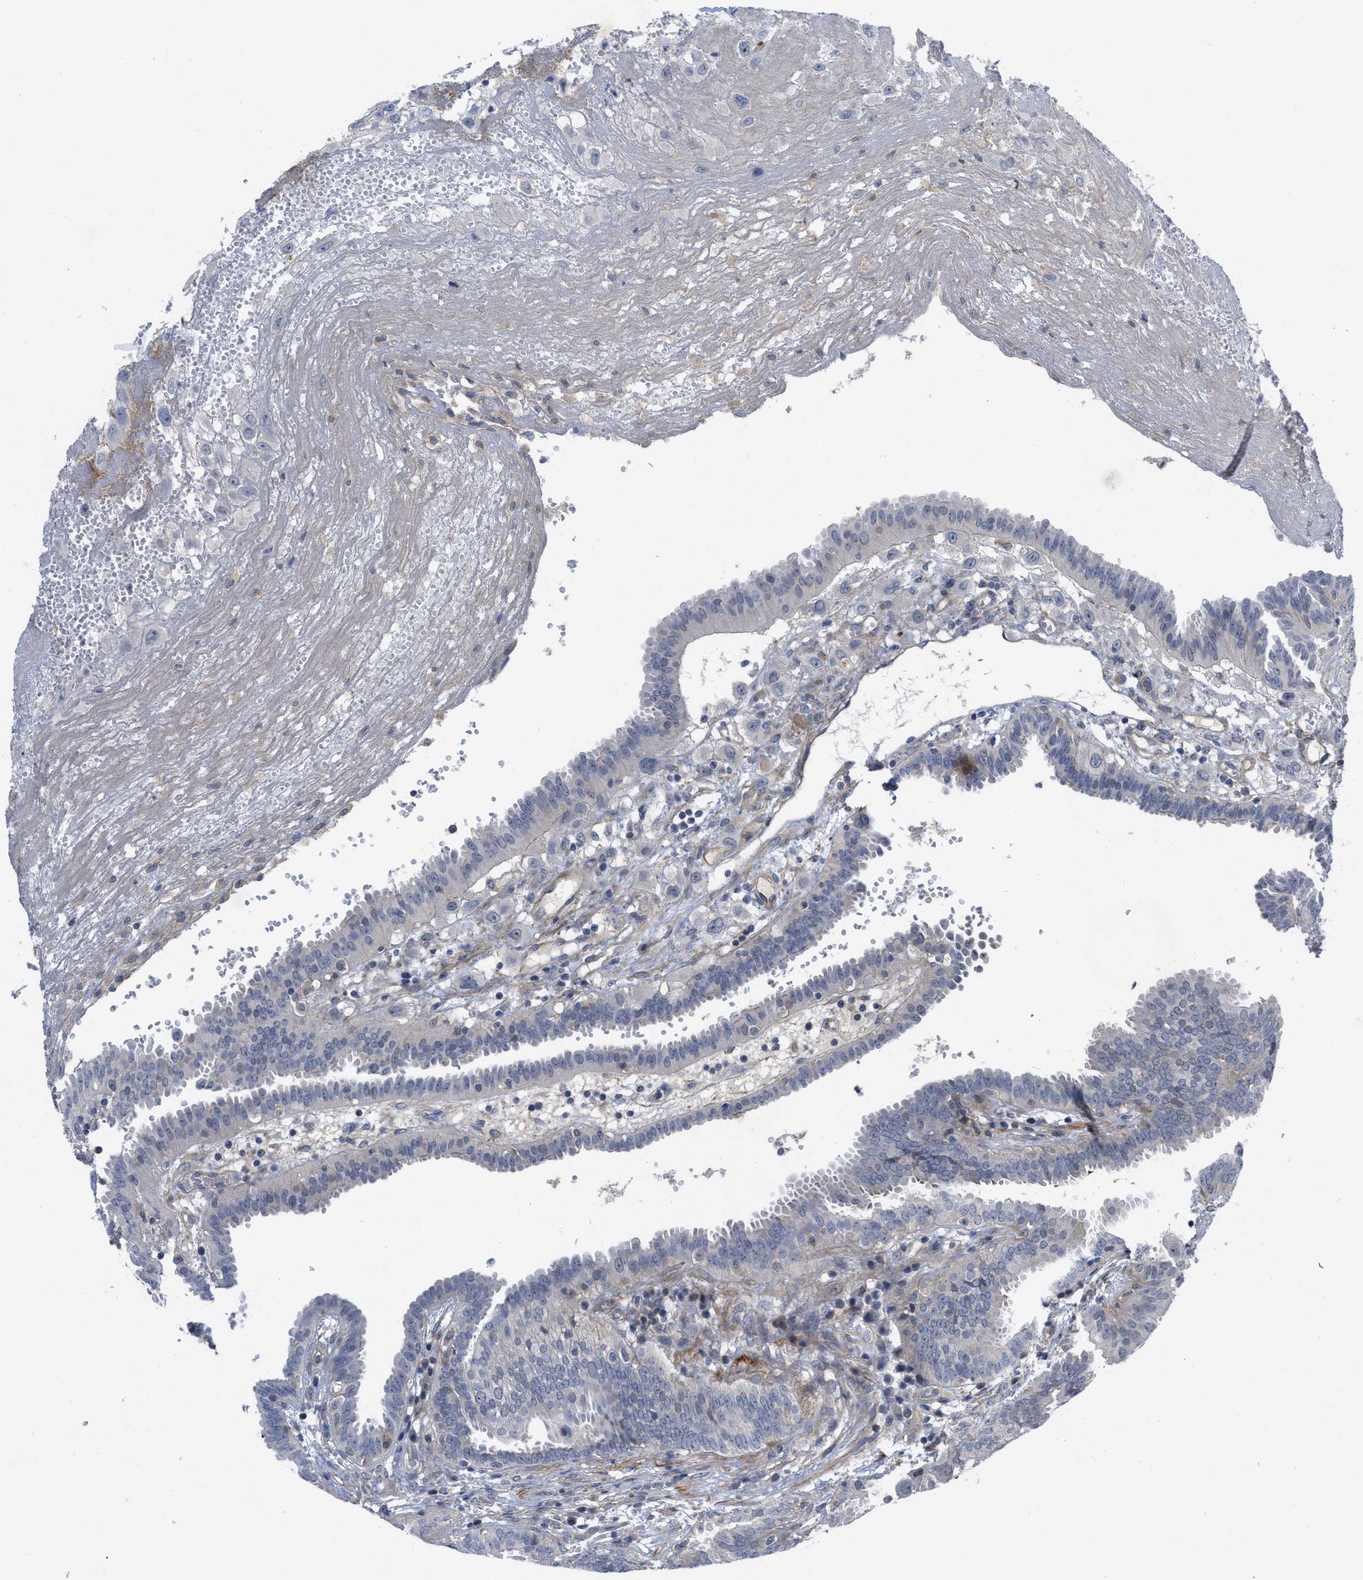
{"staining": {"intensity": "negative", "quantity": "none", "location": "none"}, "tissue": "fallopian tube", "cell_type": "Glandular cells", "image_type": "normal", "snomed": [{"axis": "morphology", "description": "Normal tissue, NOS"}, {"axis": "topography", "description": "Fallopian tube"}, {"axis": "topography", "description": "Placenta"}], "caption": "Protein analysis of unremarkable fallopian tube displays no significant positivity in glandular cells.", "gene": "ARHGEF26", "patient": {"sex": "female", "age": 32}}